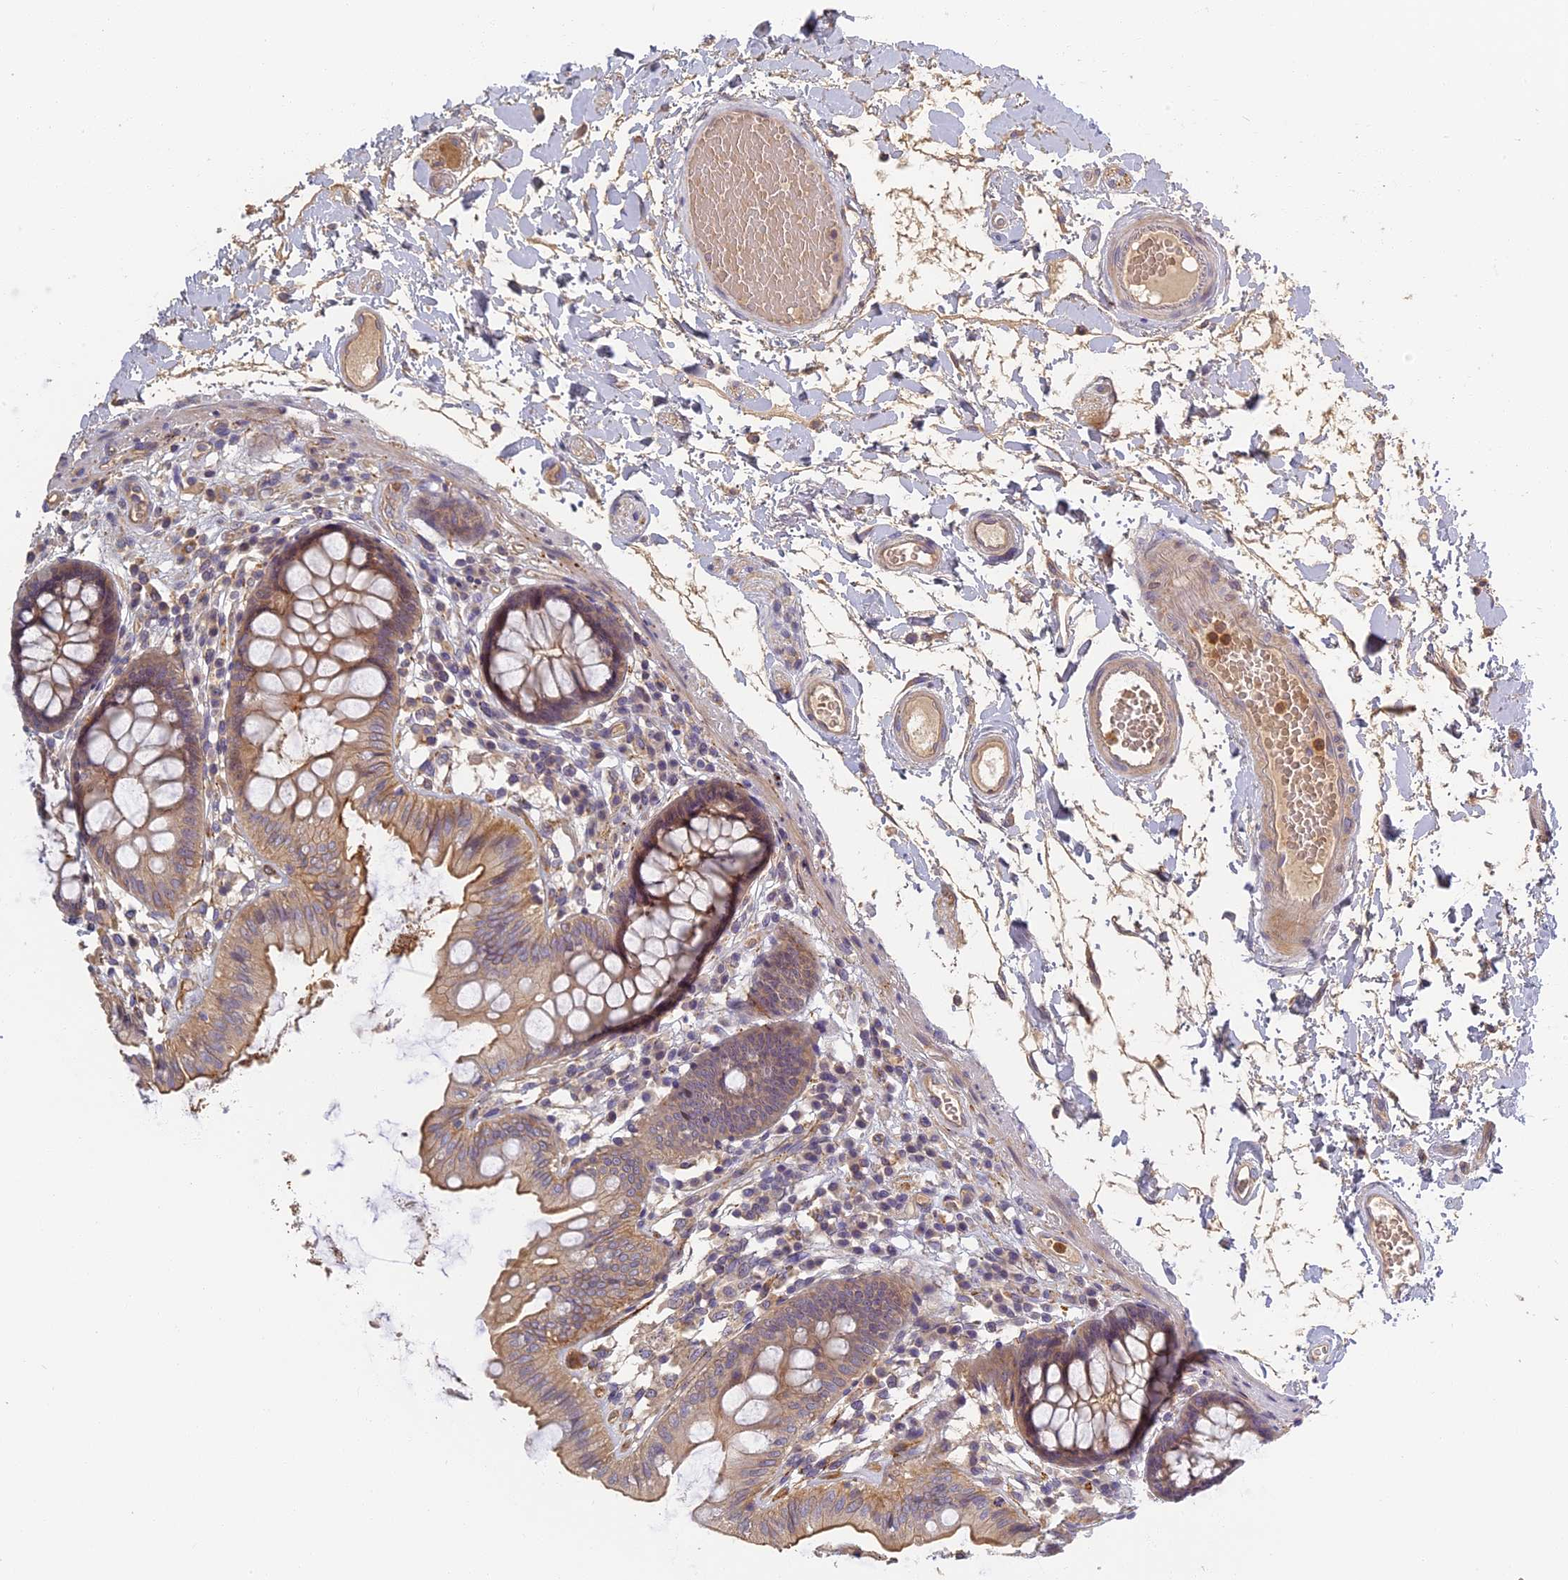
{"staining": {"intensity": "weak", "quantity": ">75%", "location": "cytoplasmic/membranous"}, "tissue": "colon", "cell_type": "Endothelial cells", "image_type": "normal", "snomed": [{"axis": "morphology", "description": "Normal tissue, NOS"}, {"axis": "topography", "description": "Colon"}], "caption": "Protein staining of unremarkable colon demonstrates weak cytoplasmic/membranous positivity in approximately >75% of endothelial cells.", "gene": "AP4E1", "patient": {"sex": "male", "age": 84}}